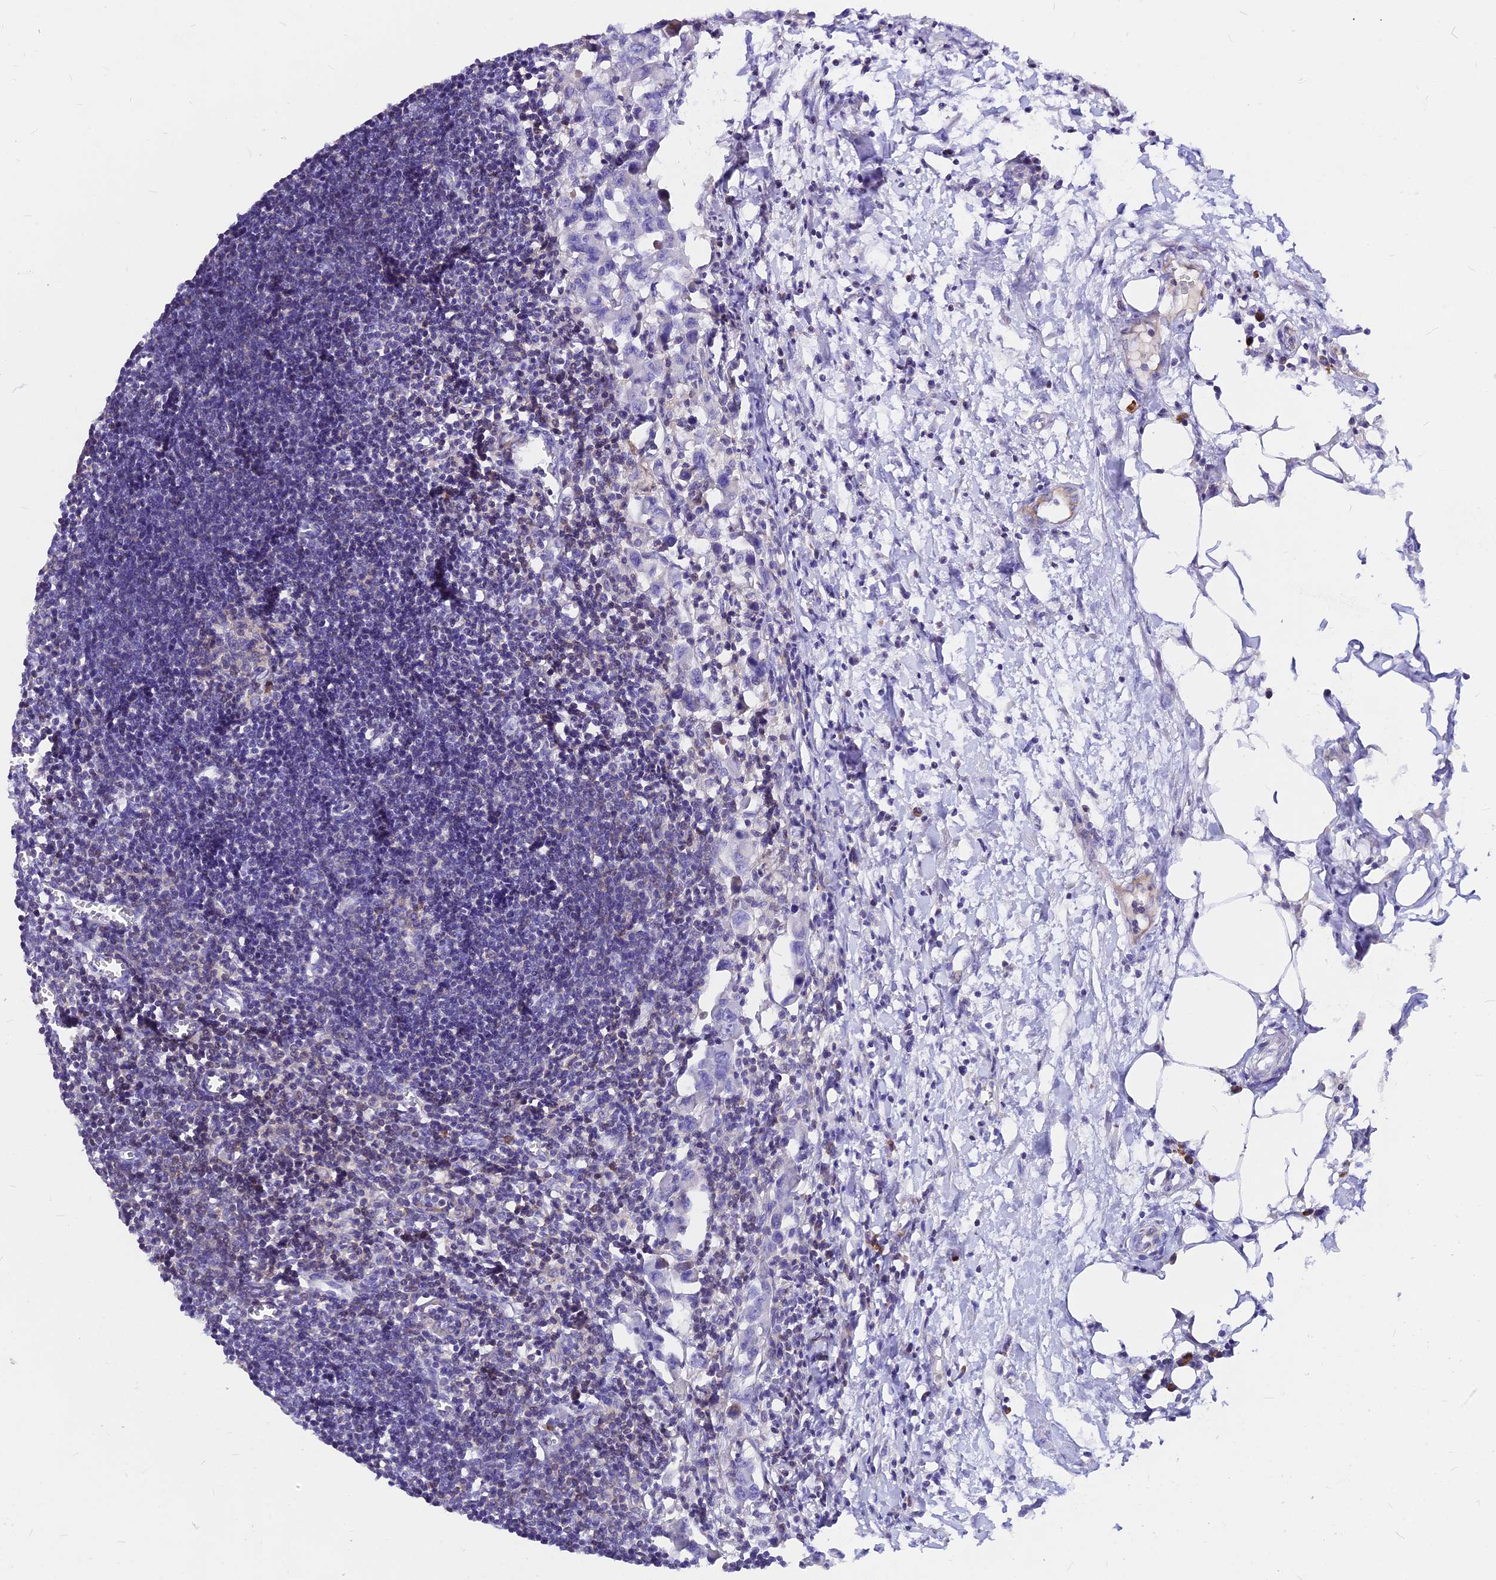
{"staining": {"intensity": "strong", "quantity": "25%-75%", "location": "cytoplasmic/membranous"}, "tissue": "lymph node", "cell_type": "Germinal center cells", "image_type": "normal", "snomed": [{"axis": "morphology", "description": "Normal tissue, NOS"}, {"axis": "morphology", "description": "Malignant melanoma, Metastatic site"}, {"axis": "topography", "description": "Lymph node"}], "caption": "Immunohistochemistry of normal lymph node reveals high levels of strong cytoplasmic/membranous expression in approximately 25%-75% of germinal center cells.", "gene": "DENND2D", "patient": {"sex": "male", "age": 41}}